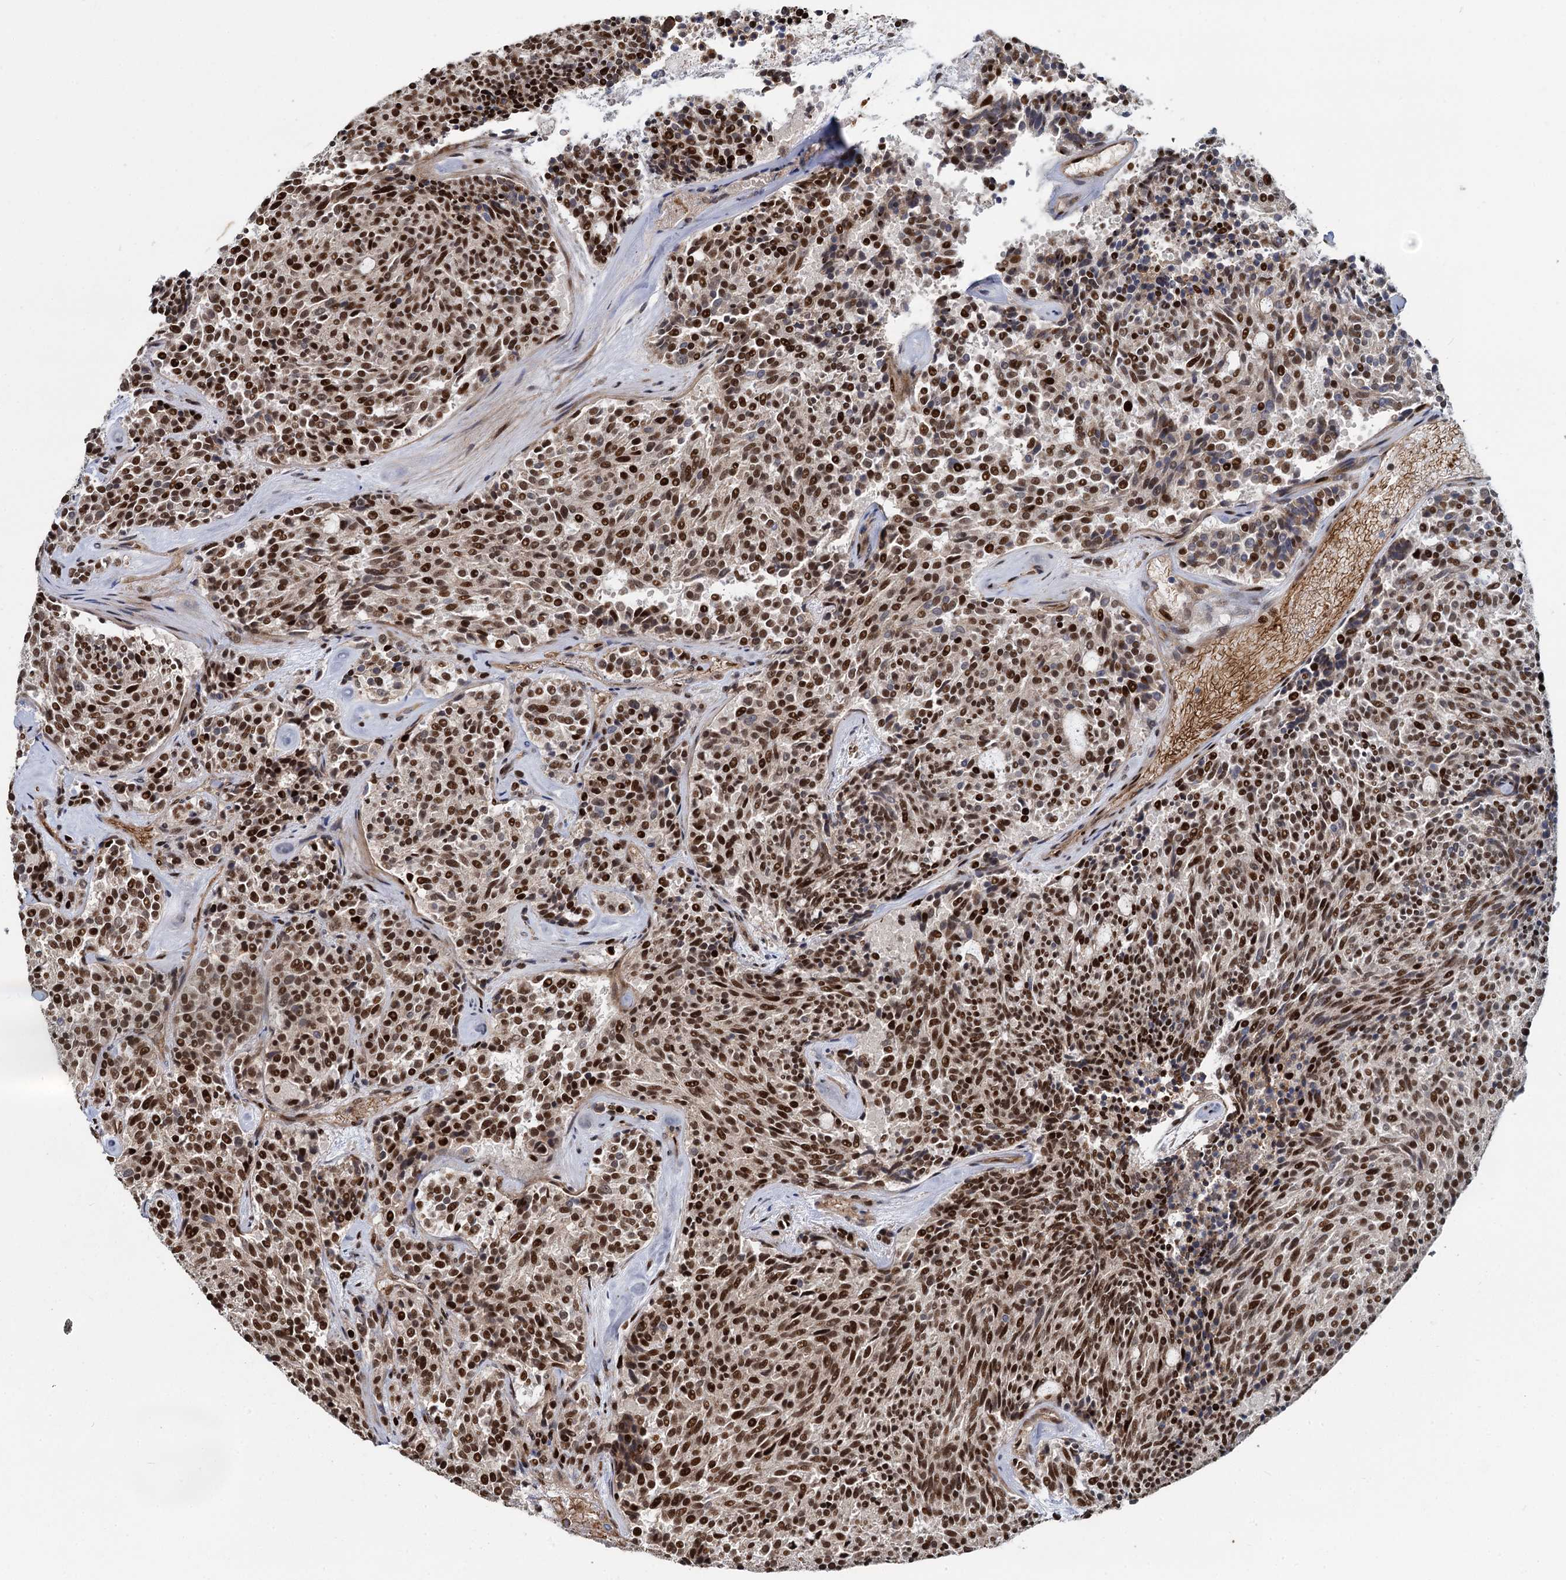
{"staining": {"intensity": "strong", "quantity": ">75%", "location": "nuclear"}, "tissue": "carcinoid", "cell_type": "Tumor cells", "image_type": "cancer", "snomed": [{"axis": "morphology", "description": "Carcinoid, malignant, NOS"}, {"axis": "topography", "description": "Pancreas"}], "caption": "About >75% of tumor cells in human carcinoid show strong nuclear protein expression as visualized by brown immunohistochemical staining.", "gene": "ANKRD49", "patient": {"sex": "female", "age": 54}}